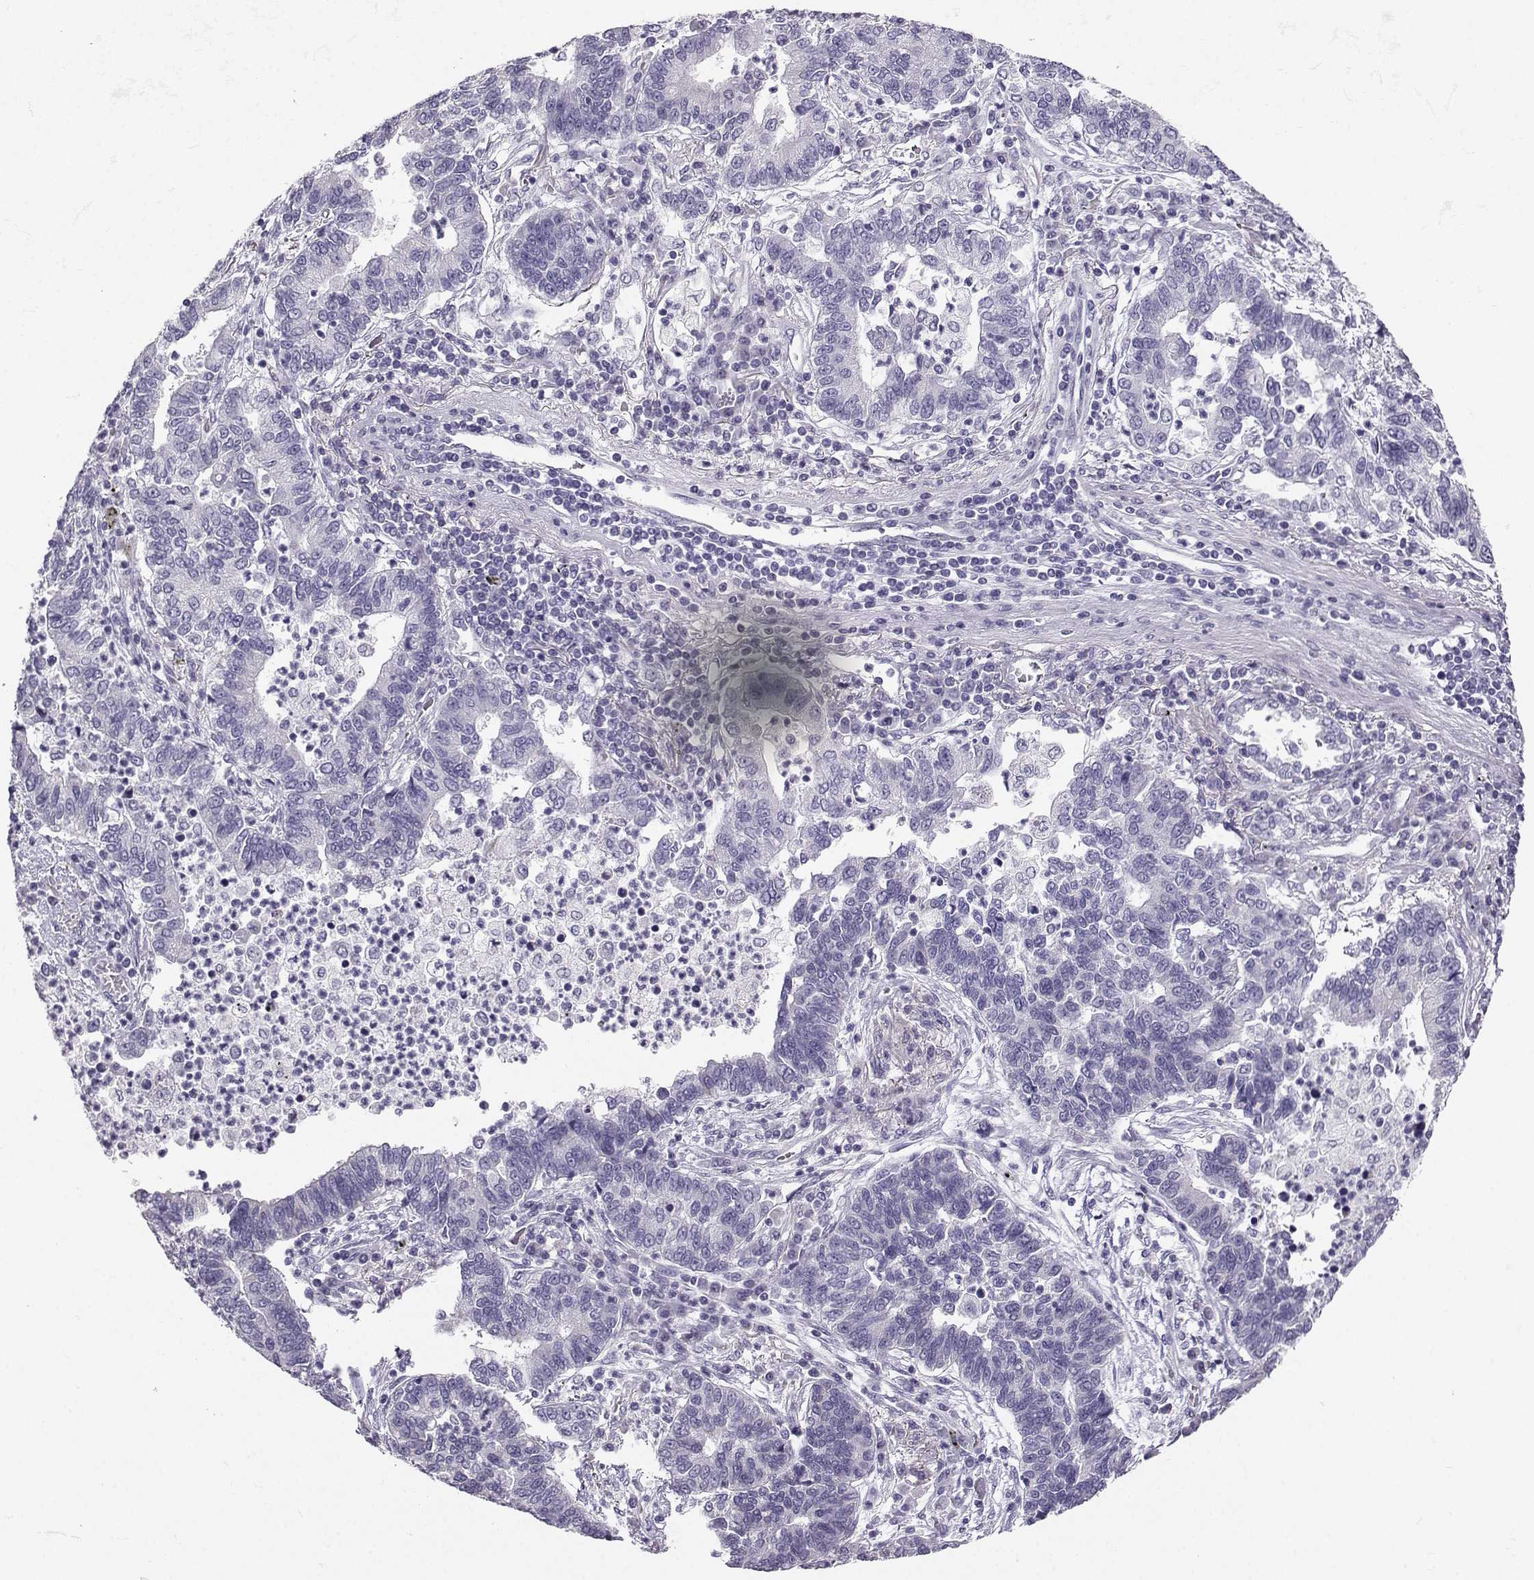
{"staining": {"intensity": "negative", "quantity": "none", "location": "none"}, "tissue": "lung cancer", "cell_type": "Tumor cells", "image_type": "cancer", "snomed": [{"axis": "morphology", "description": "Adenocarcinoma, NOS"}, {"axis": "topography", "description": "Lung"}], "caption": "This histopathology image is of adenocarcinoma (lung) stained with IHC to label a protein in brown with the nuclei are counter-stained blue. There is no expression in tumor cells.", "gene": "AVP", "patient": {"sex": "female", "age": 57}}